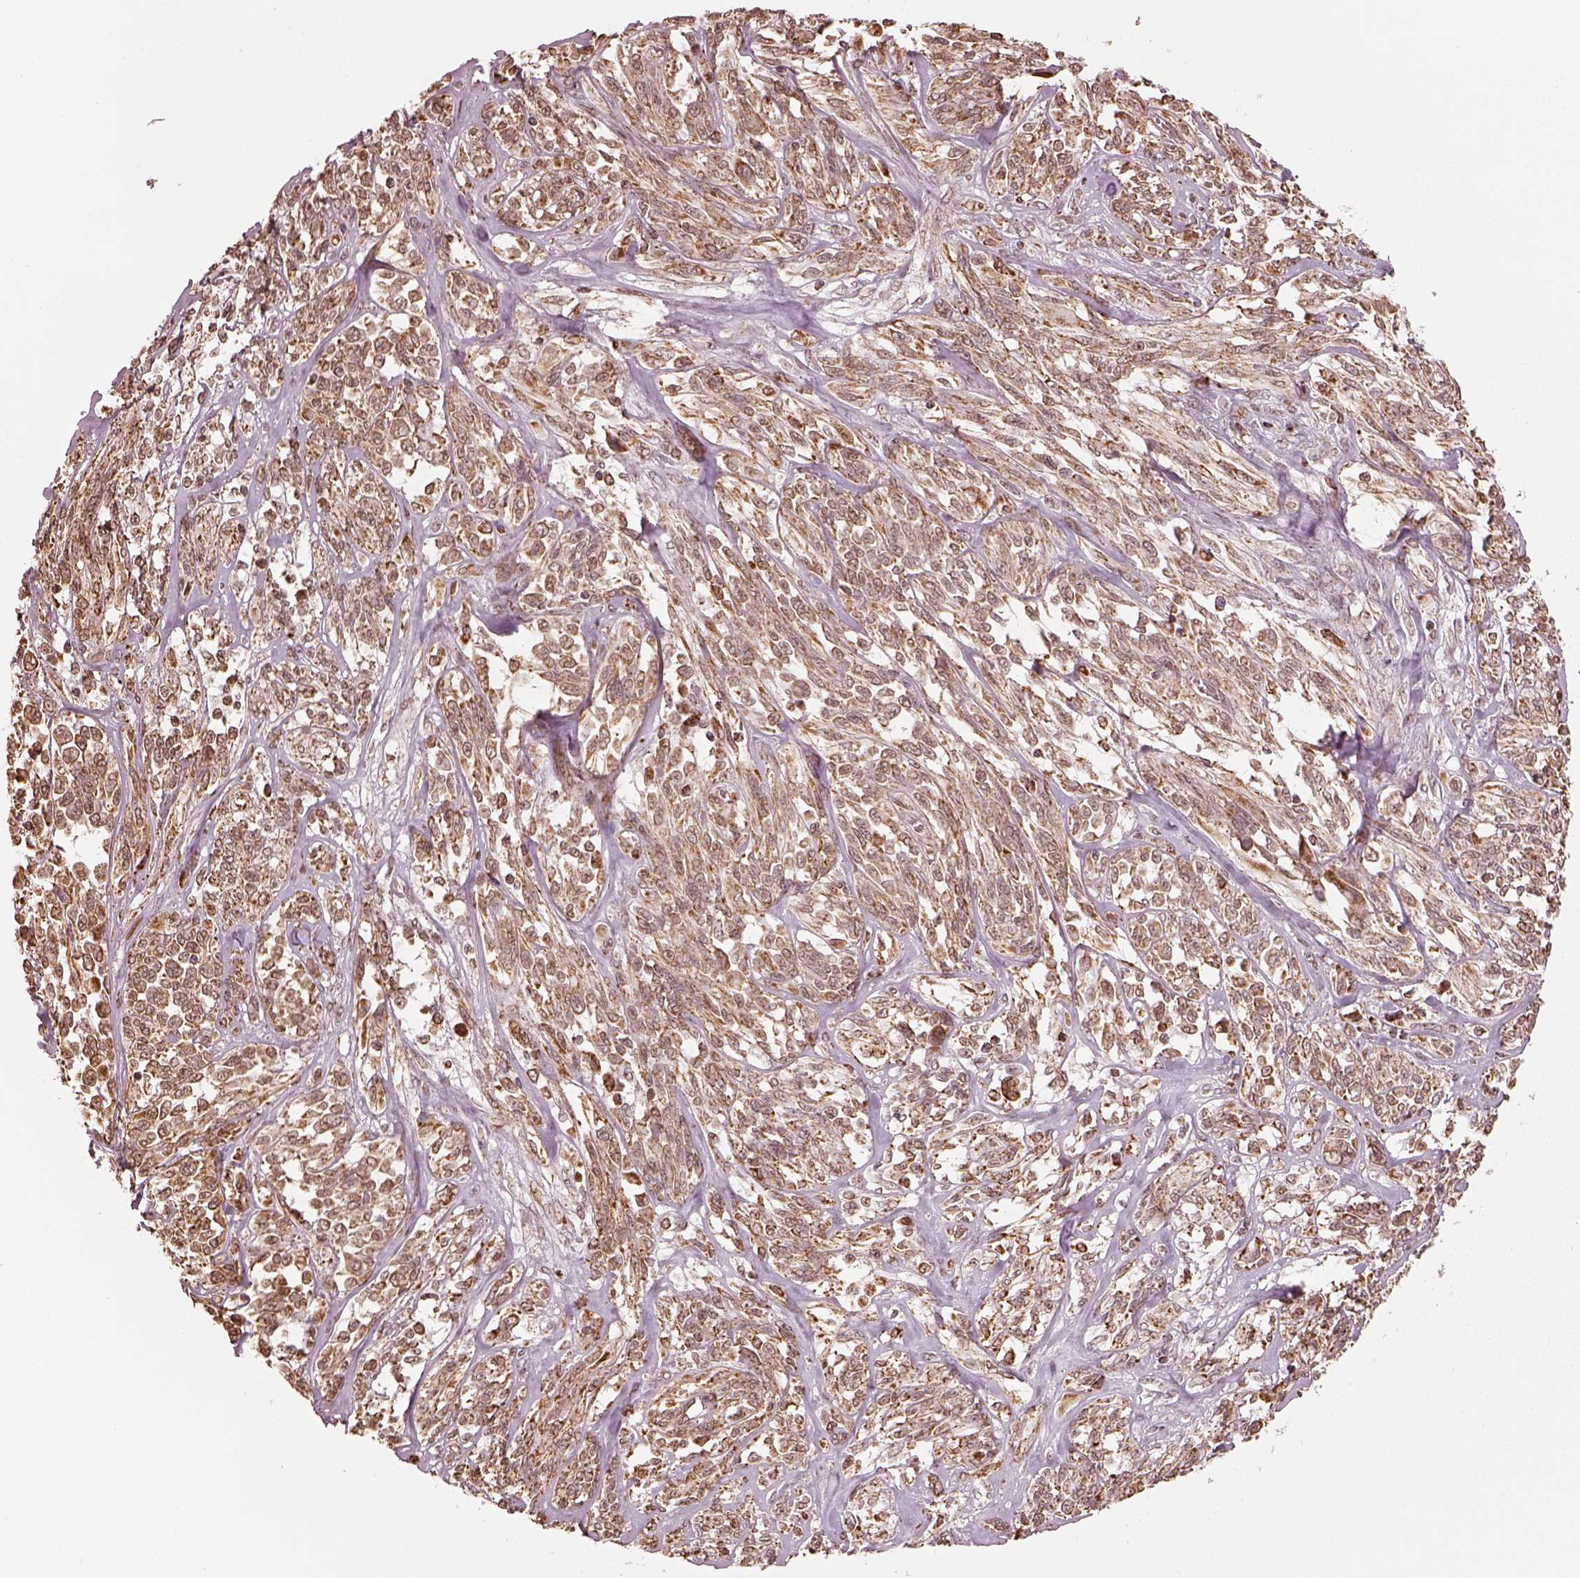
{"staining": {"intensity": "moderate", "quantity": ">75%", "location": "cytoplasmic/membranous"}, "tissue": "melanoma", "cell_type": "Tumor cells", "image_type": "cancer", "snomed": [{"axis": "morphology", "description": "Malignant melanoma, NOS"}, {"axis": "topography", "description": "Skin"}], "caption": "IHC micrograph of melanoma stained for a protein (brown), which demonstrates medium levels of moderate cytoplasmic/membranous positivity in about >75% of tumor cells.", "gene": "ACOT2", "patient": {"sex": "female", "age": 91}}